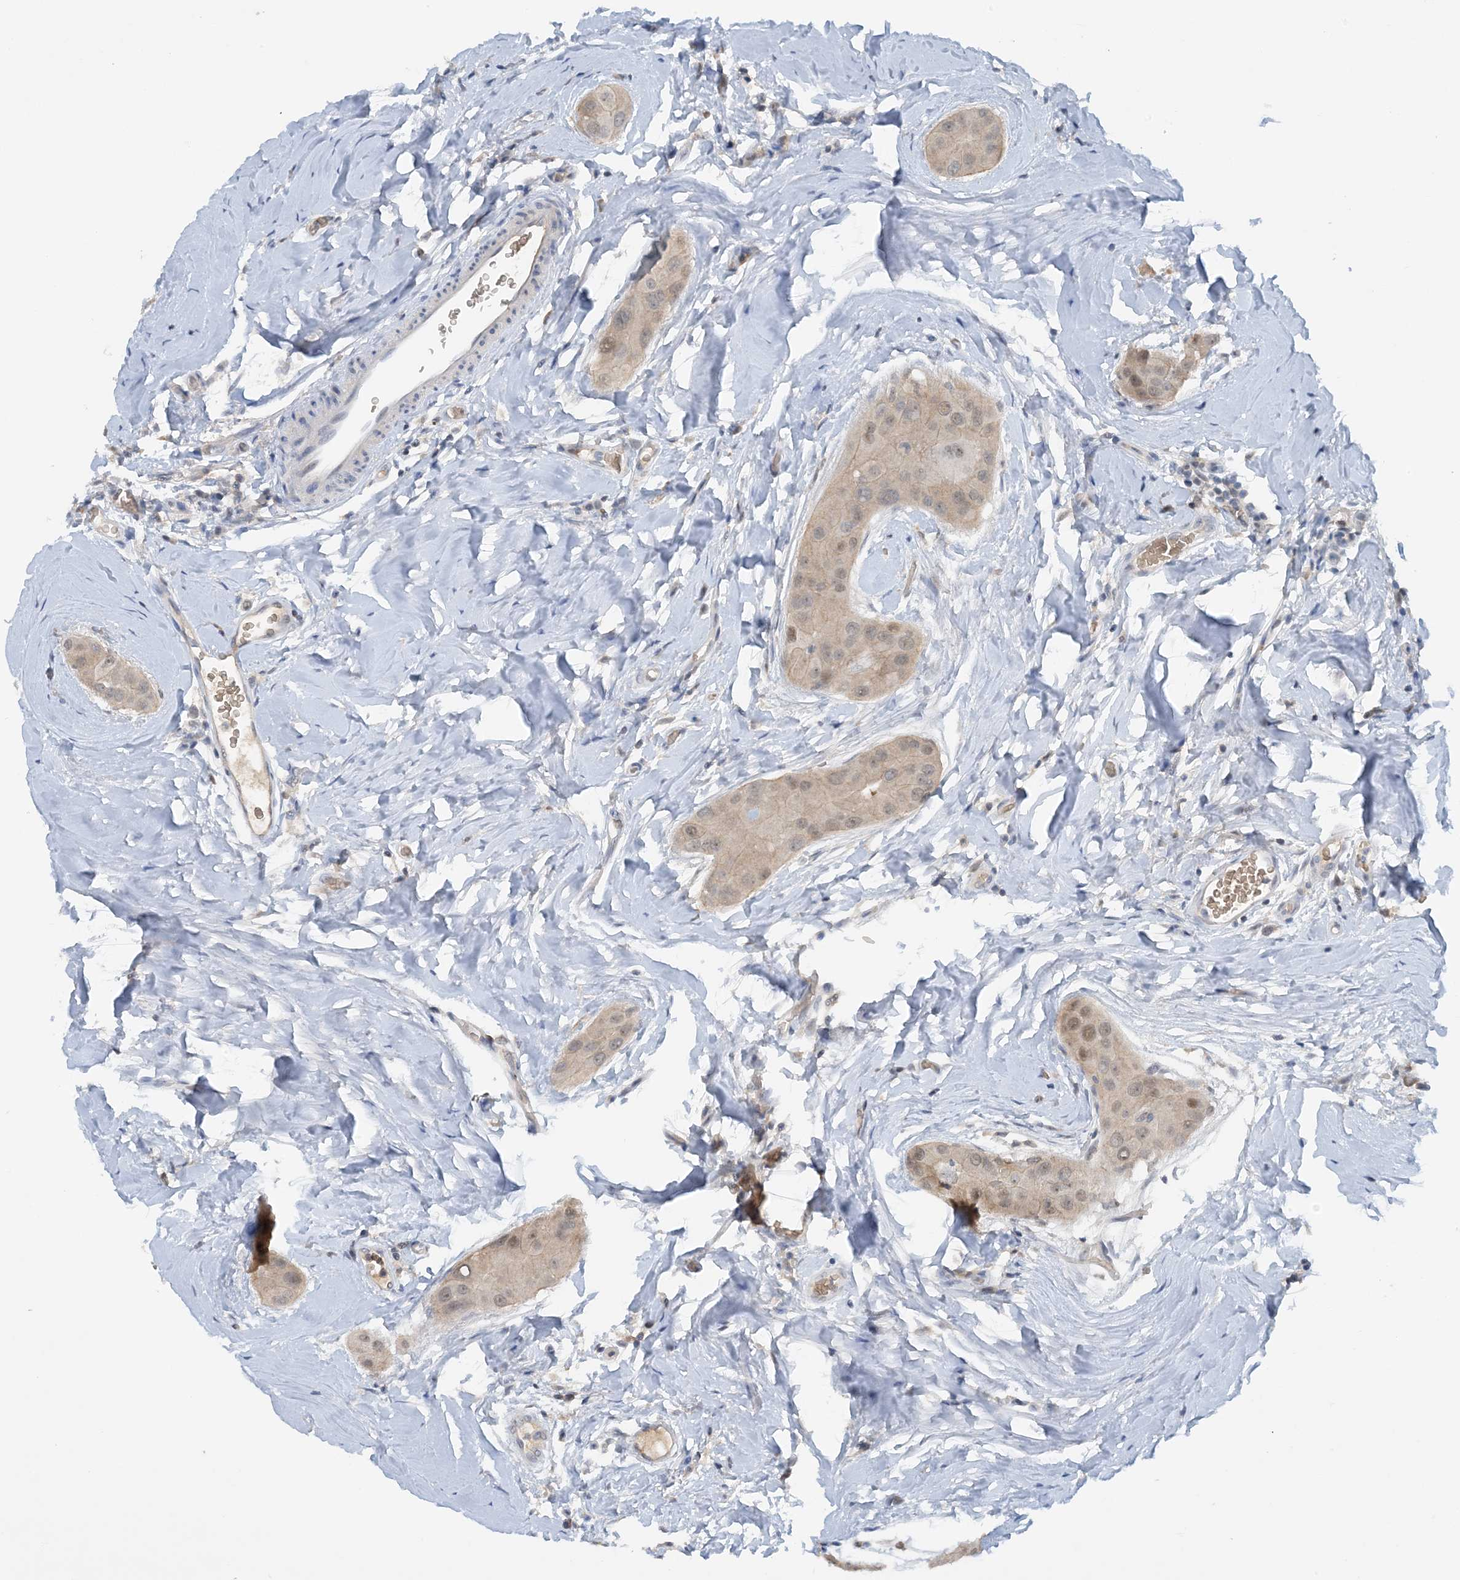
{"staining": {"intensity": "weak", "quantity": ">75%", "location": "cytoplasmic/membranous,nuclear"}, "tissue": "thyroid cancer", "cell_type": "Tumor cells", "image_type": "cancer", "snomed": [{"axis": "morphology", "description": "Papillary adenocarcinoma, NOS"}, {"axis": "topography", "description": "Thyroid gland"}], "caption": "Protein analysis of thyroid cancer (papillary adenocarcinoma) tissue demonstrates weak cytoplasmic/membranous and nuclear staining in about >75% of tumor cells.", "gene": "UBE2E1", "patient": {"sex": "male", "age": 33}}